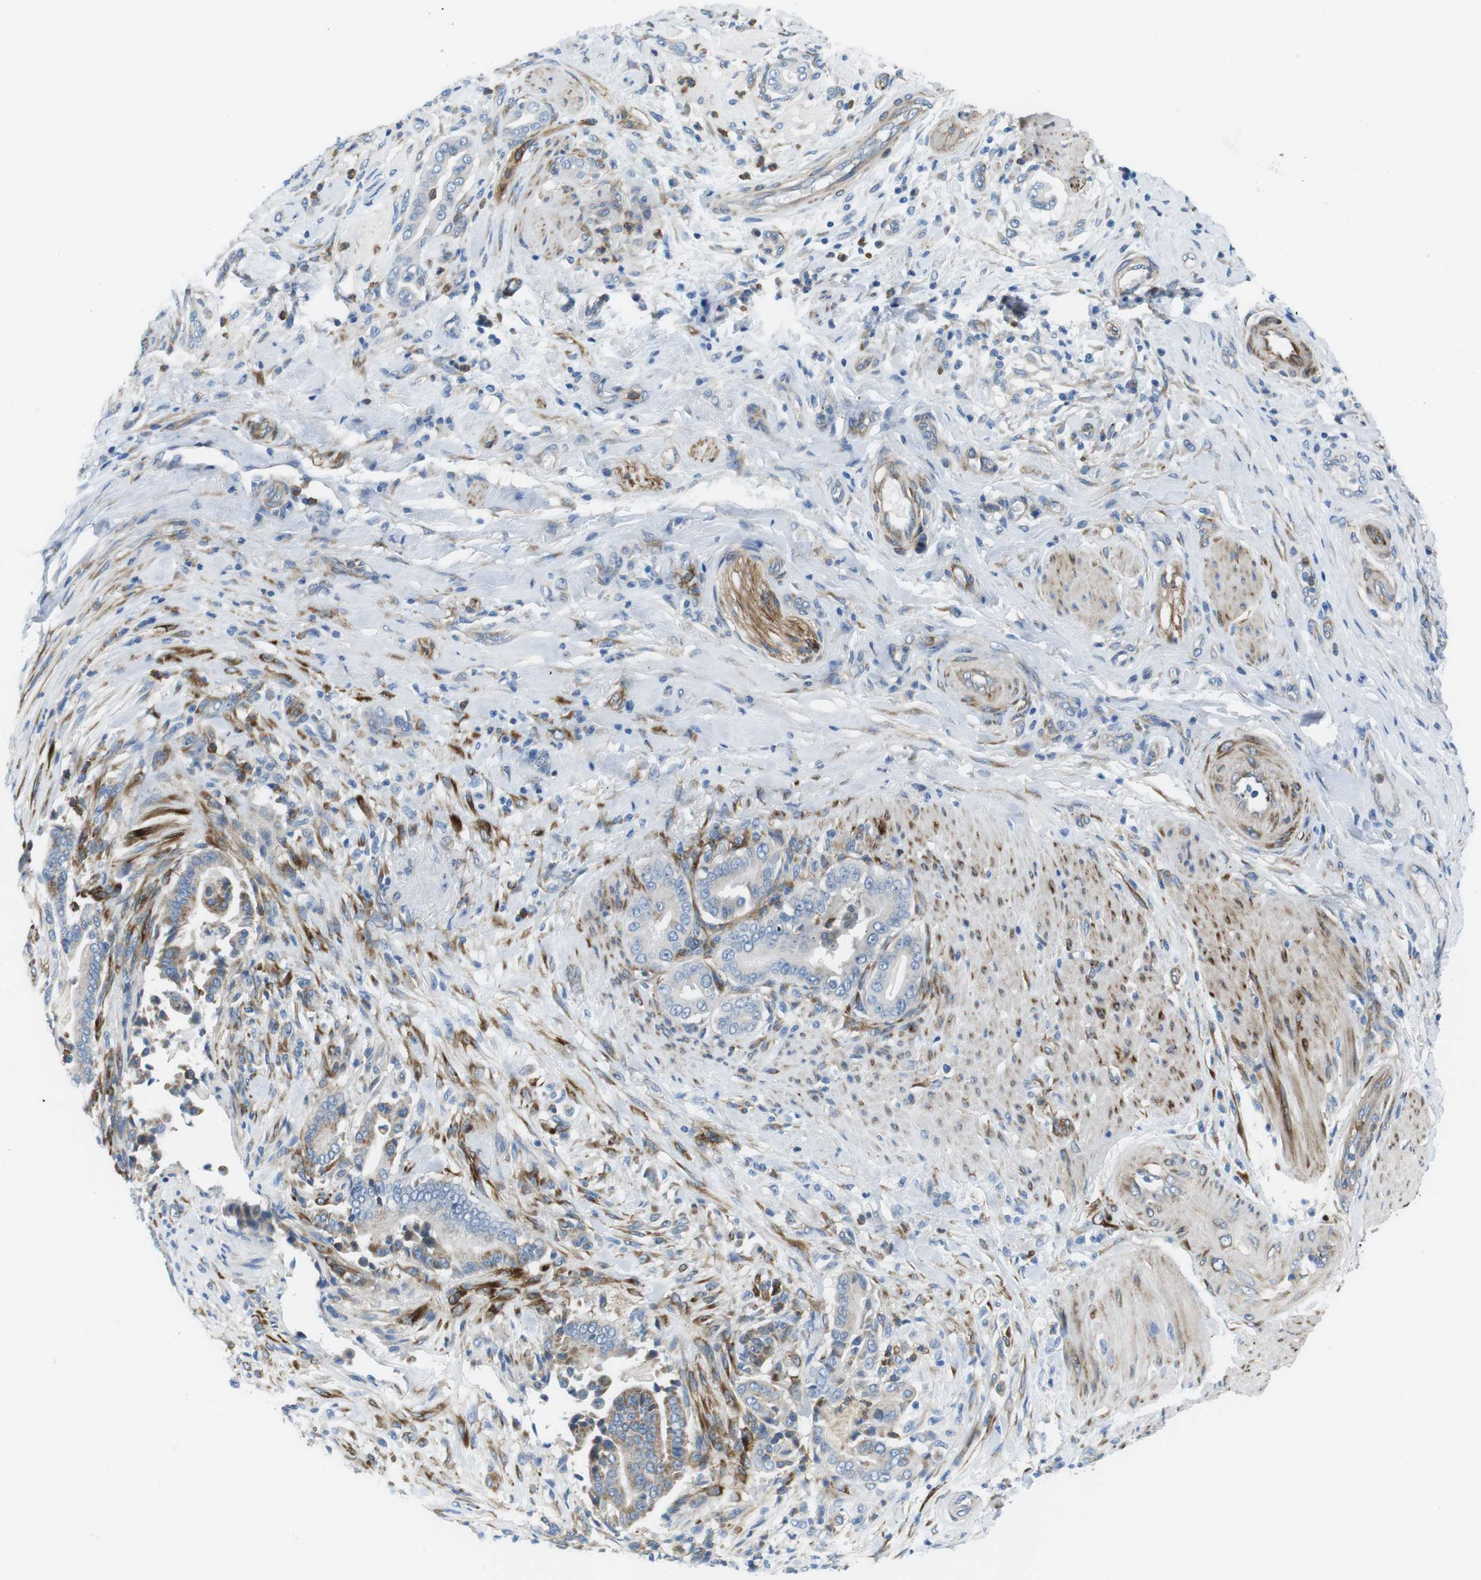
{"staining": {"intensity": "weak", "quantity": "25%-75%", "location": "cytoplasmic/membranous"}, "tissue": "pancreatic cancer", "cell_type": "Tumor cells", "image_type": "cancer", "snomed": [{"axis": "morphology", "description": "Normal tissue, NOS"}, {"axis": "morphology", "description": "Adenocarcinoma, NOS"}, {"axis": "topography", "description": "Pancreas"}], "caption": "Weak cytoplasmic/membranous protein staining is seen in approximately 25%-75% of tumor cells in adenocarcinoma (pancreatic).", "gene": "EMP2", "patient": {"sex": "male", "age": 63}}